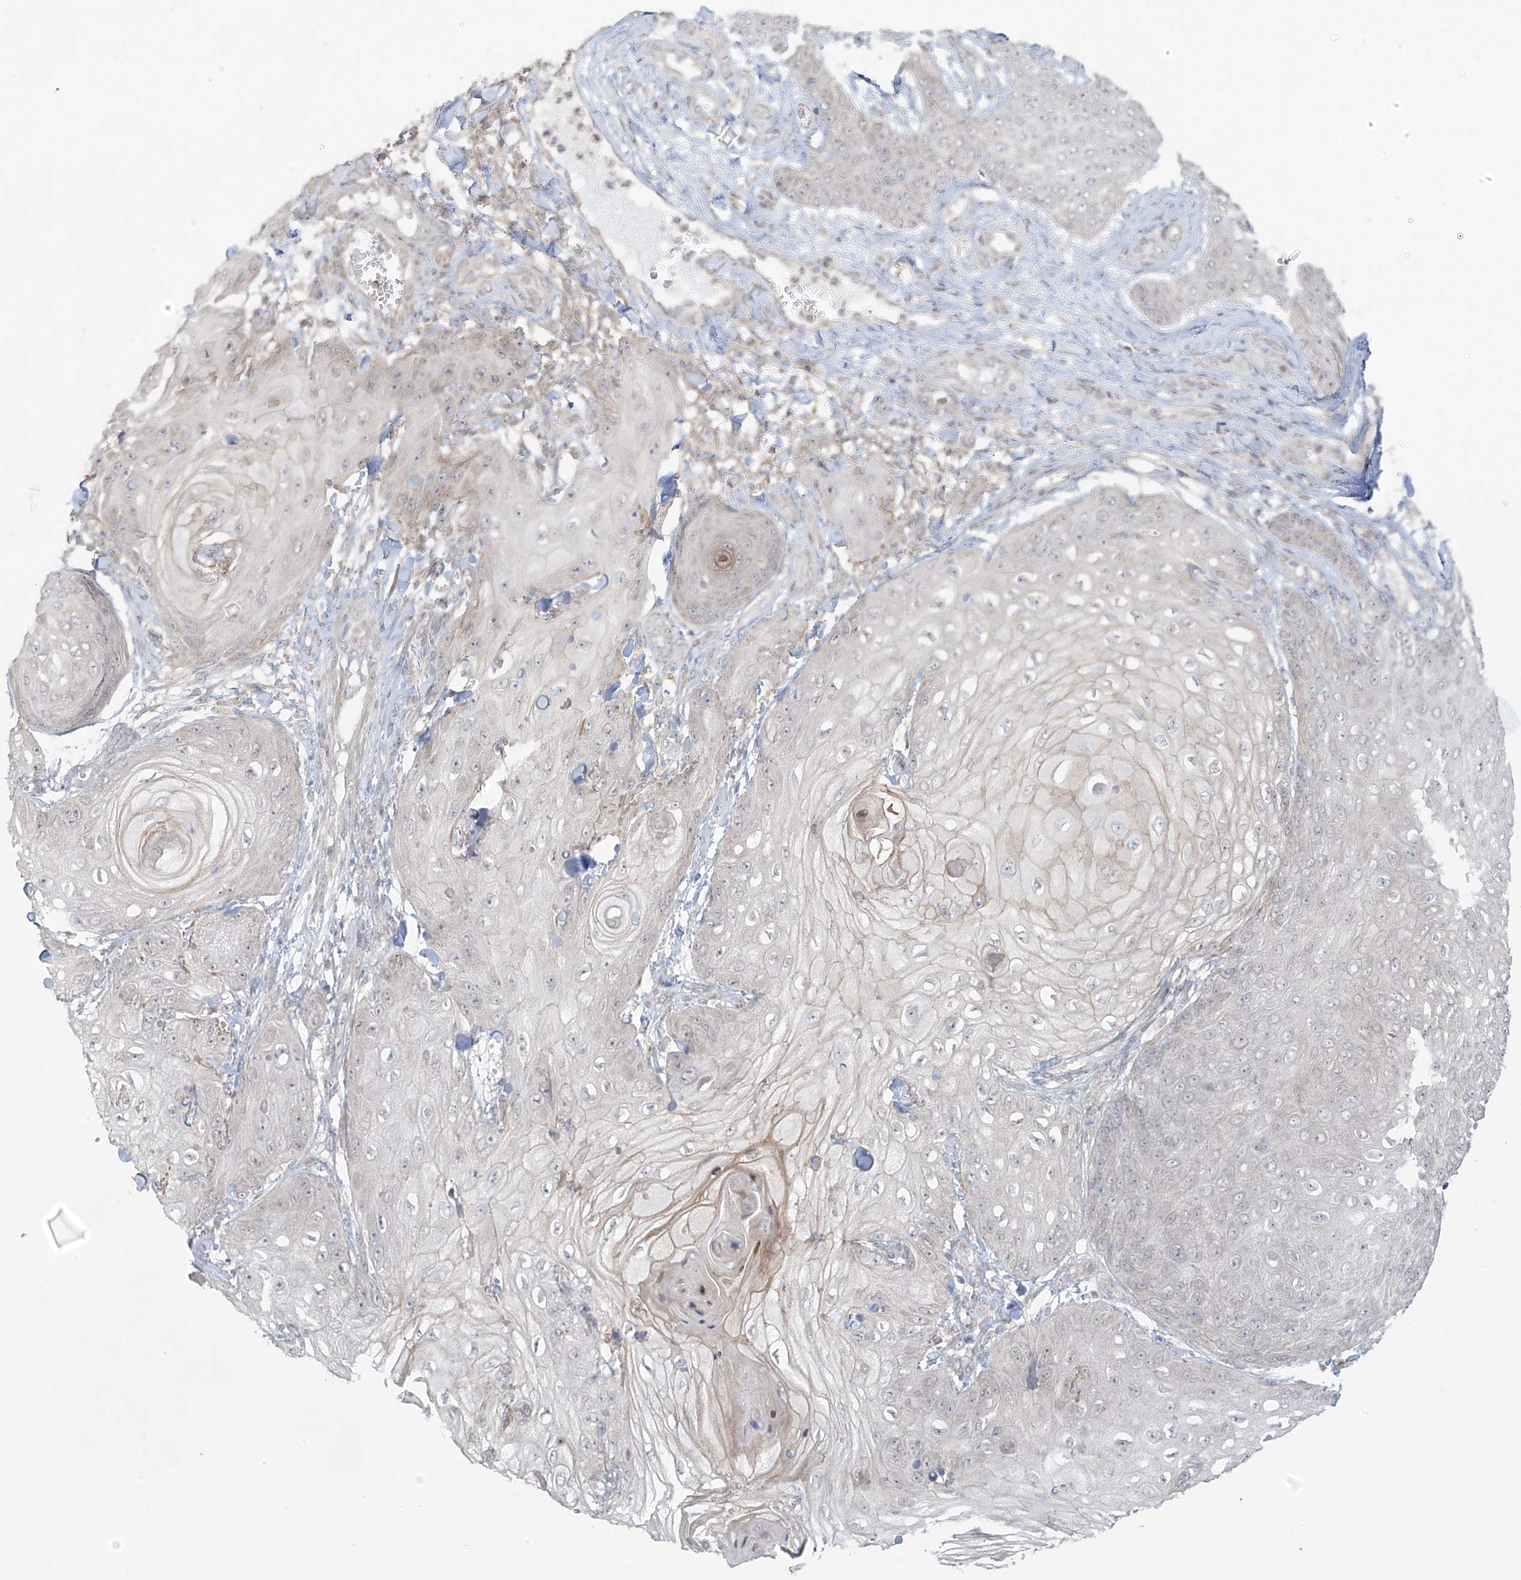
{"staining": {"intensity": "negative", "quantity": "none", "location": "none"}, "tissue": "skin cancer", "cell_type": "Tumor cells", "image_type": "cancer", "snomed": [{"axis": "morphology", "description": "Squamous cell carcinoma, NOS"}, {"axis": "topography", "description": "Skin"}], "caption": "This is a photomicrograph of IHC staining of squamous cell carcinoma (skin), which shows no staining in tumor cells.", "gene": "HDDC2", "patient": {"sex": "male", "age": 74}}